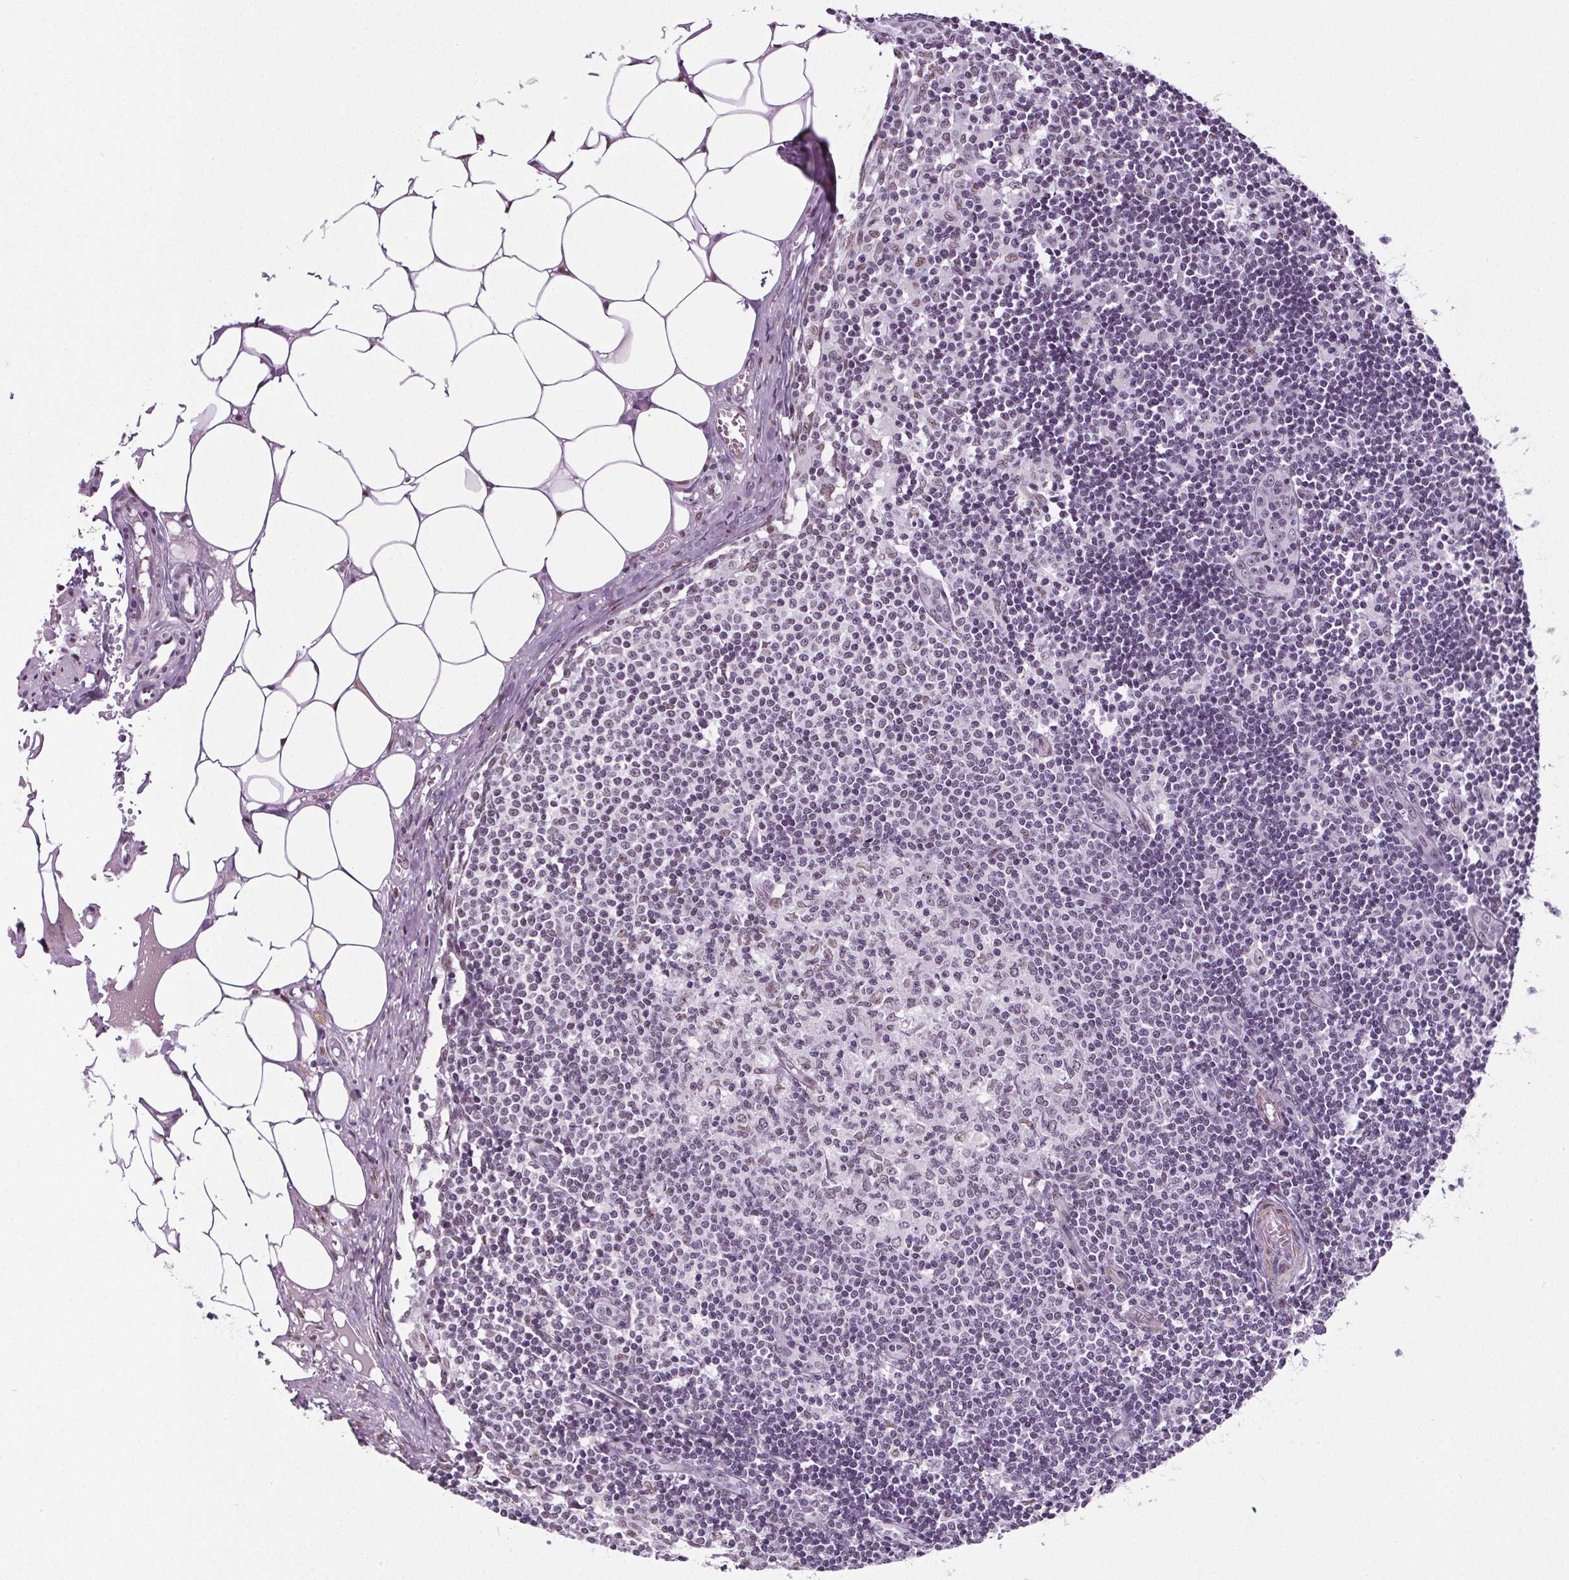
{"staining": {"intensity": "weak", "quantity": "<25%", "location": "nuclear"}, "tissue": "lymph node", "cell_type": "Germinal center cells", "image_type": "normal", "snomed": [{"axis": "morphology", "description": "Normal tissue, NOS"}, {"axis": "topography", "description": "Lymph node"}], "caption": "Lymph node was stained to show a protein in brown. There is no significant positivity in germinal center cells. (Brightfield microscopy of DAB (3,3'-diaminobenzidine) immunohistochemistry (IHC) at high magnification).", "gene": "GP6", "patient": {"sex": "female", "age": 31}}